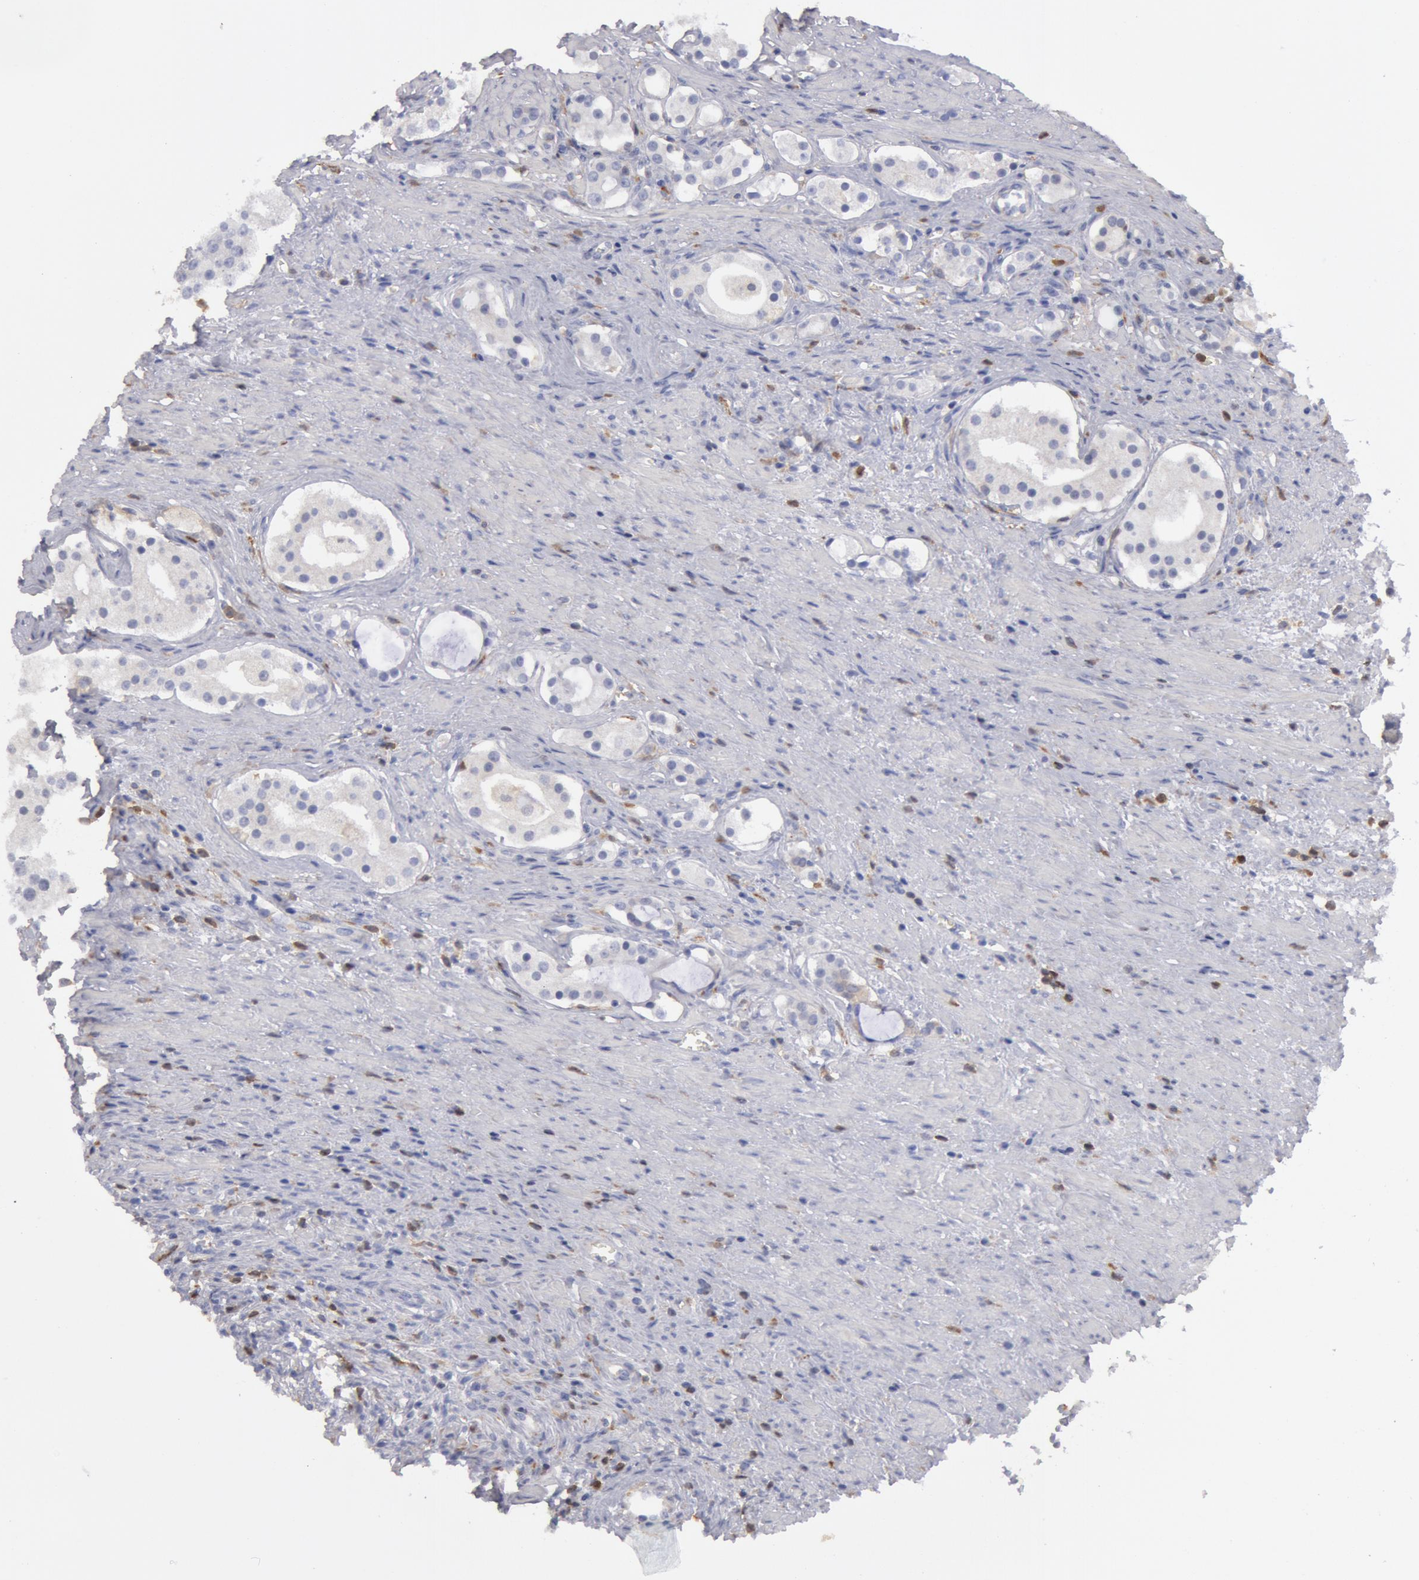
{"staining": {"intensity": "negative", "quantity": "none", "location": "none"}, "tissue": "prostate cancer", "cell_type": "Tumor cells", "image_type": "cancer", "snomed": [{"axis": "morphology", "description": "Adenocarcinoma, Medium grade"}, {"axis": "topography", "description": "Prostate"}], "caption": "Tumor cells are negative for protein expression in human medium-grade adenocarcinoma (prostate).", "gene": "SYK", "patient": {"sex": "male", "age": 73}}